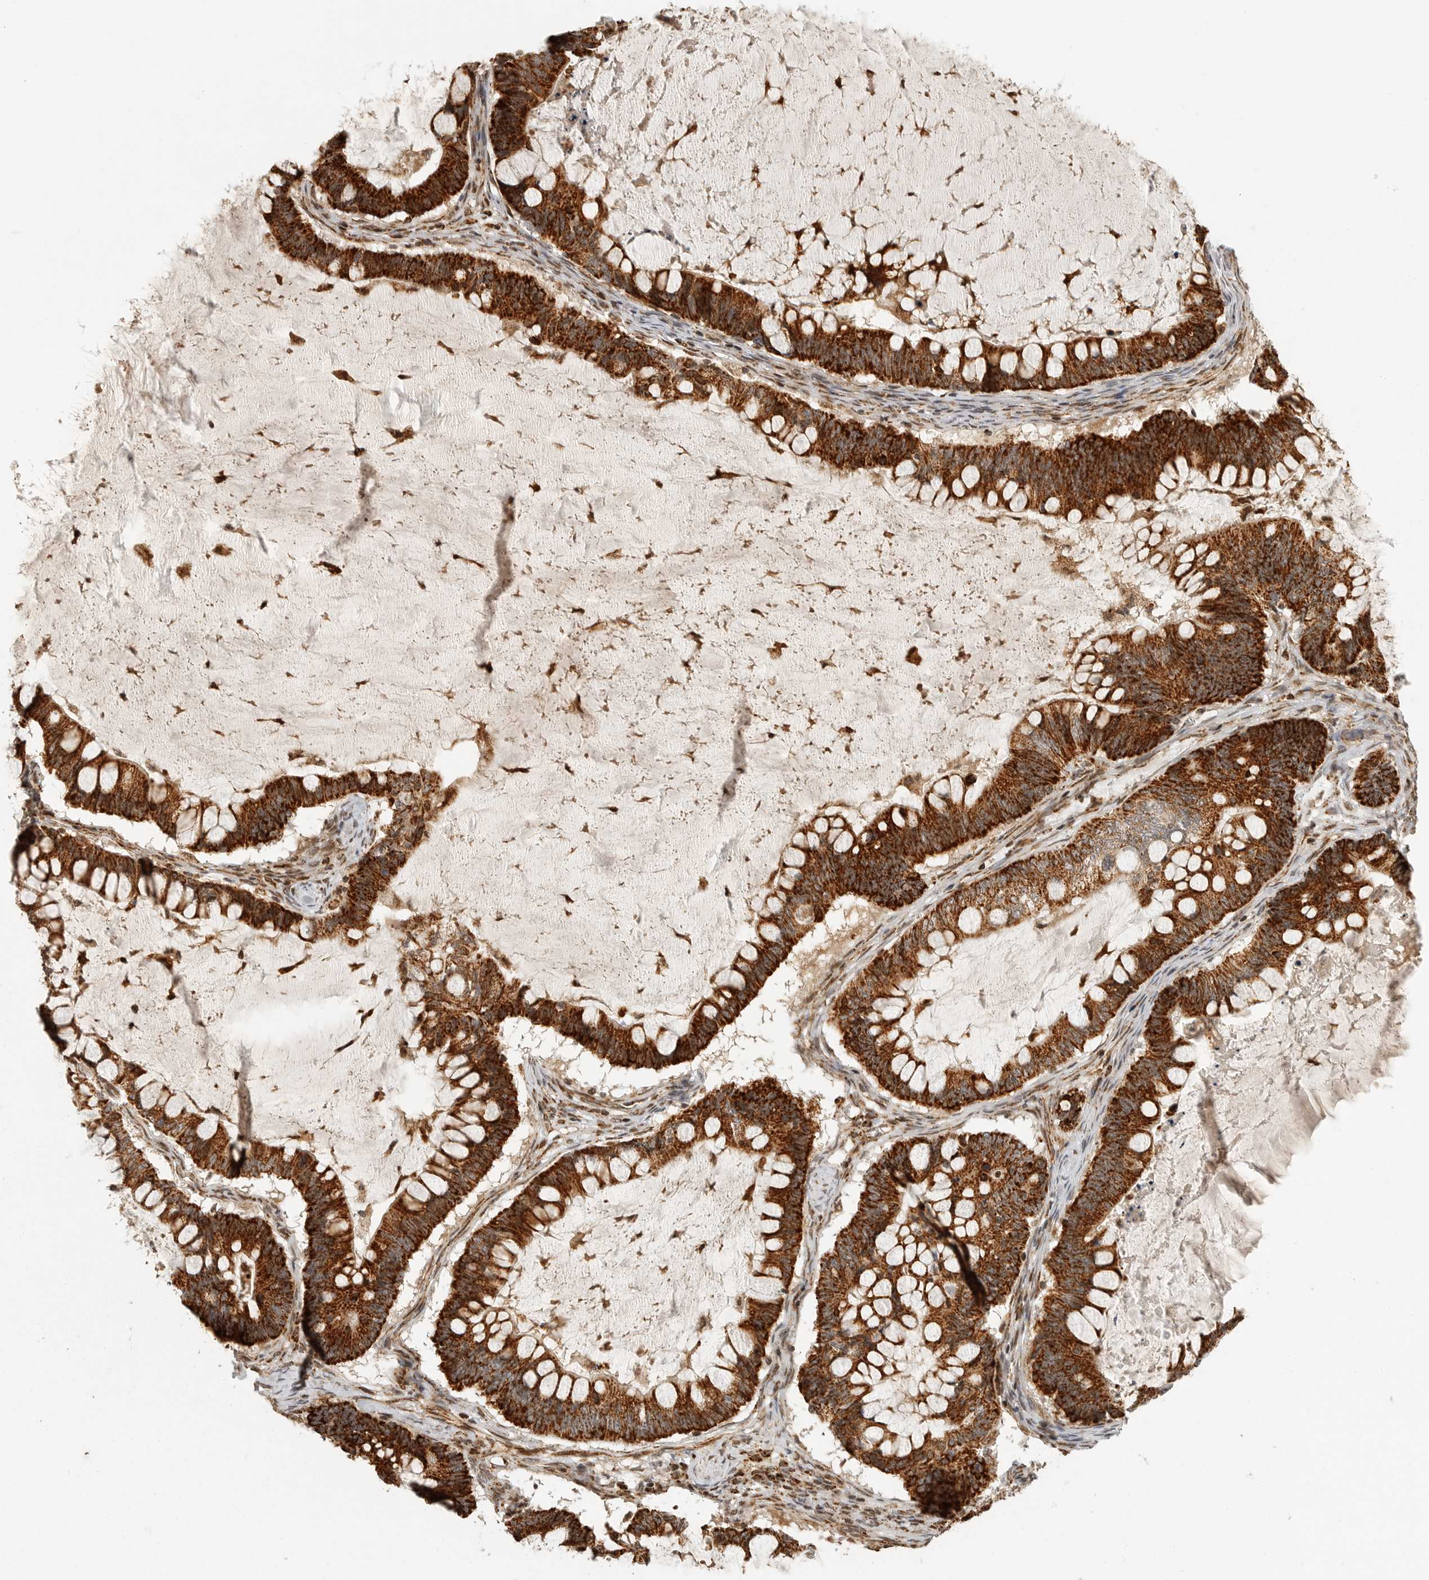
{"staining": {"intensity": "strong", "quantity": ">75%", "location": "cytoplasmic/membranous"}, "tissue": "ovarian cancer", "cell_type": "Tumor cells", "image_type": "cancer", "snomed": [{"axis": "morphology", "description": "Cystadenocarcinoma, mucinous, NOS"}, {"axis": "topography", "description": "Ovary"}], "caption": "Strong cytoplasmic/membranous protein positivity is seen in about >75% of tumor cells in ovarian mucinous cystadenocarcinoma.", "gene": "NARS2", "patient": {"sex": "female", "age": 61}}